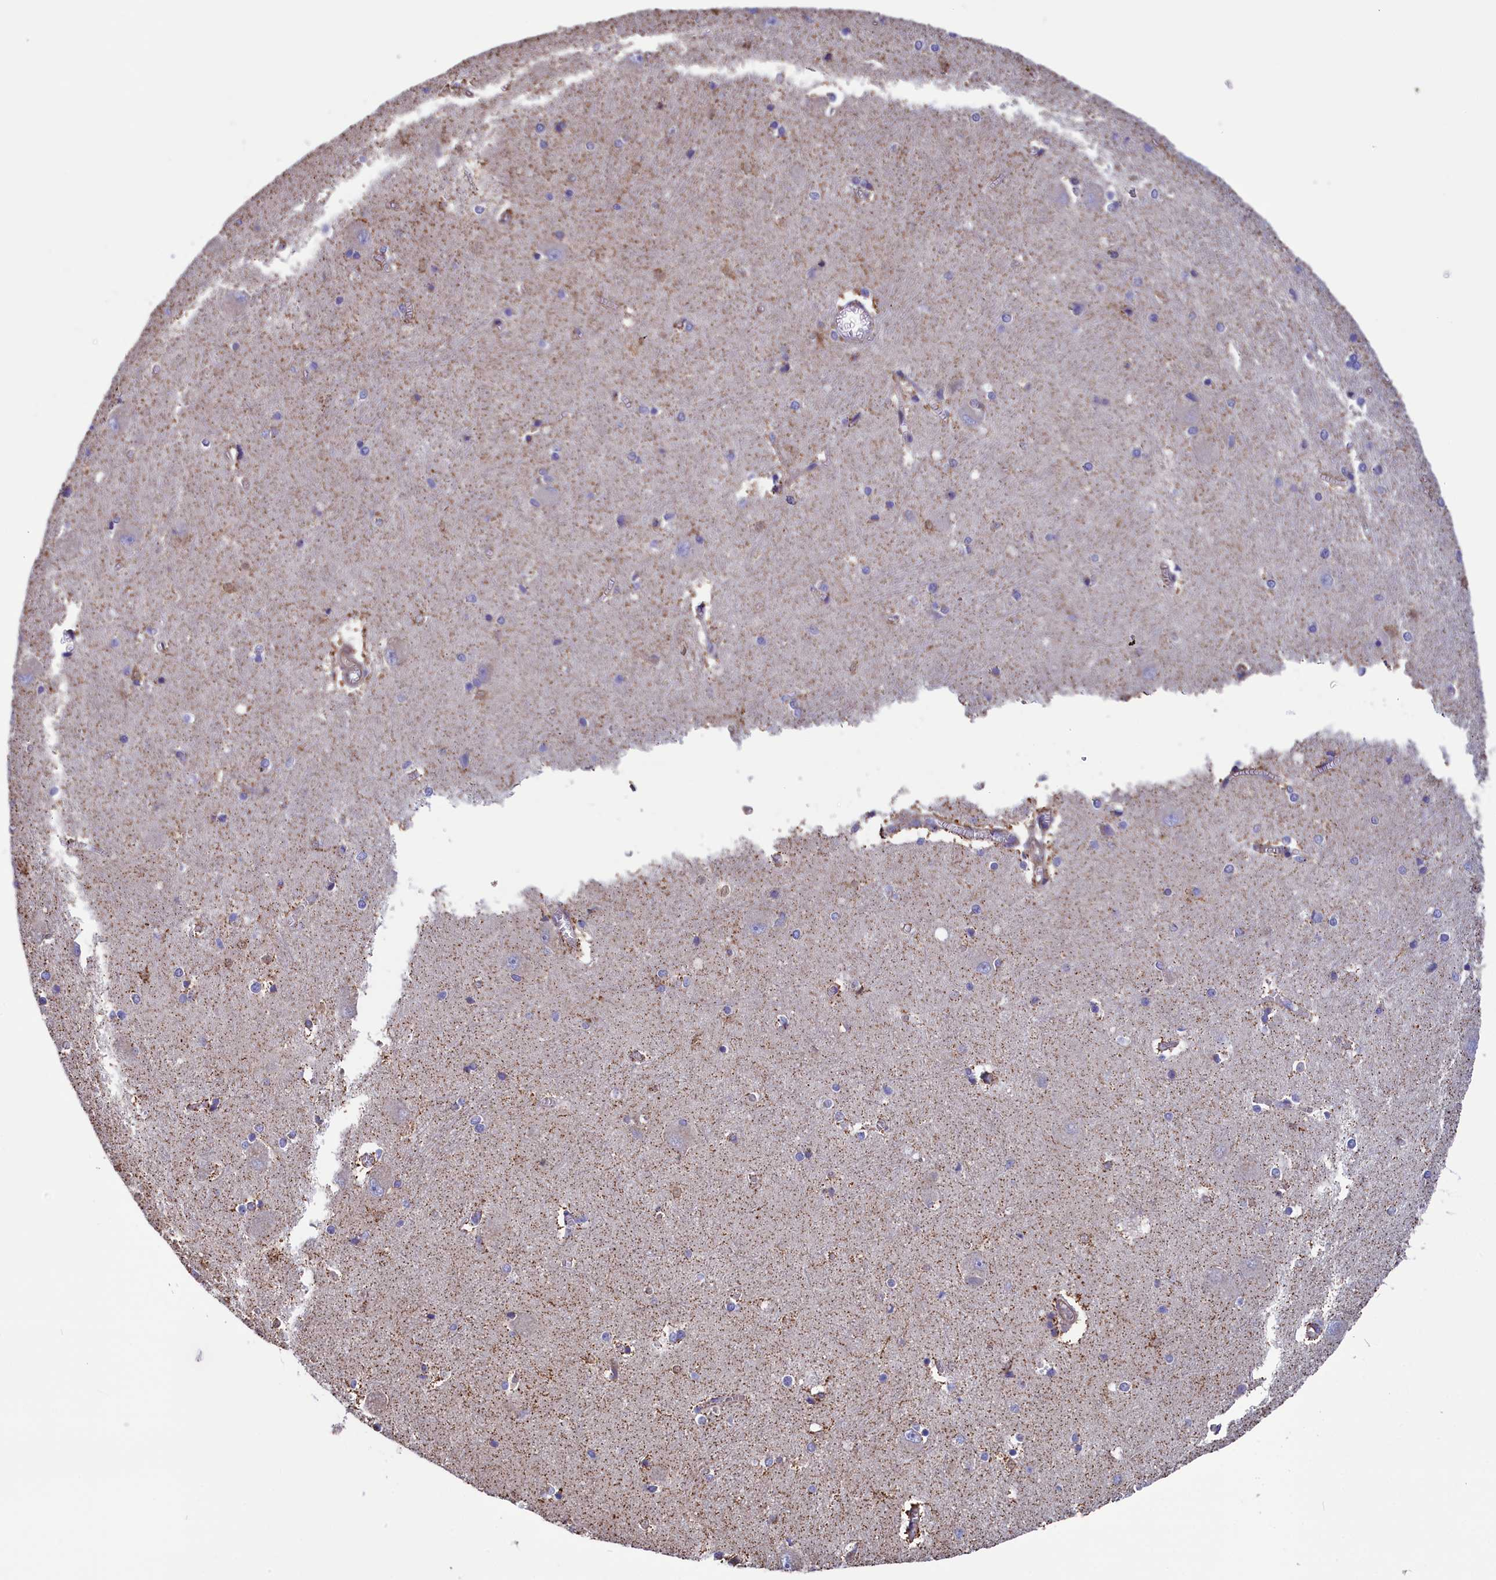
{"staining": {"intensity": "moderate", "quantity": "<25%", "location": "cytoplasmic/membranous"}, "tissue": "caudate", "cell_type": "Glial cells", "image_type": "normal", "snomed": [{"axis": "morphology", "description": "Normal tissue, NOS"}, {"axis": "topography", "description": "Lateral ventricle wall"}], "caption": "An image showing moderate cytoplasmic/membranous staining in about <25% of glial cells in unremarkable caudate, as visualized by brown immunohistochemical staining.", "gene": "GATB", "patient": {"sex": "male", "age": 37}}